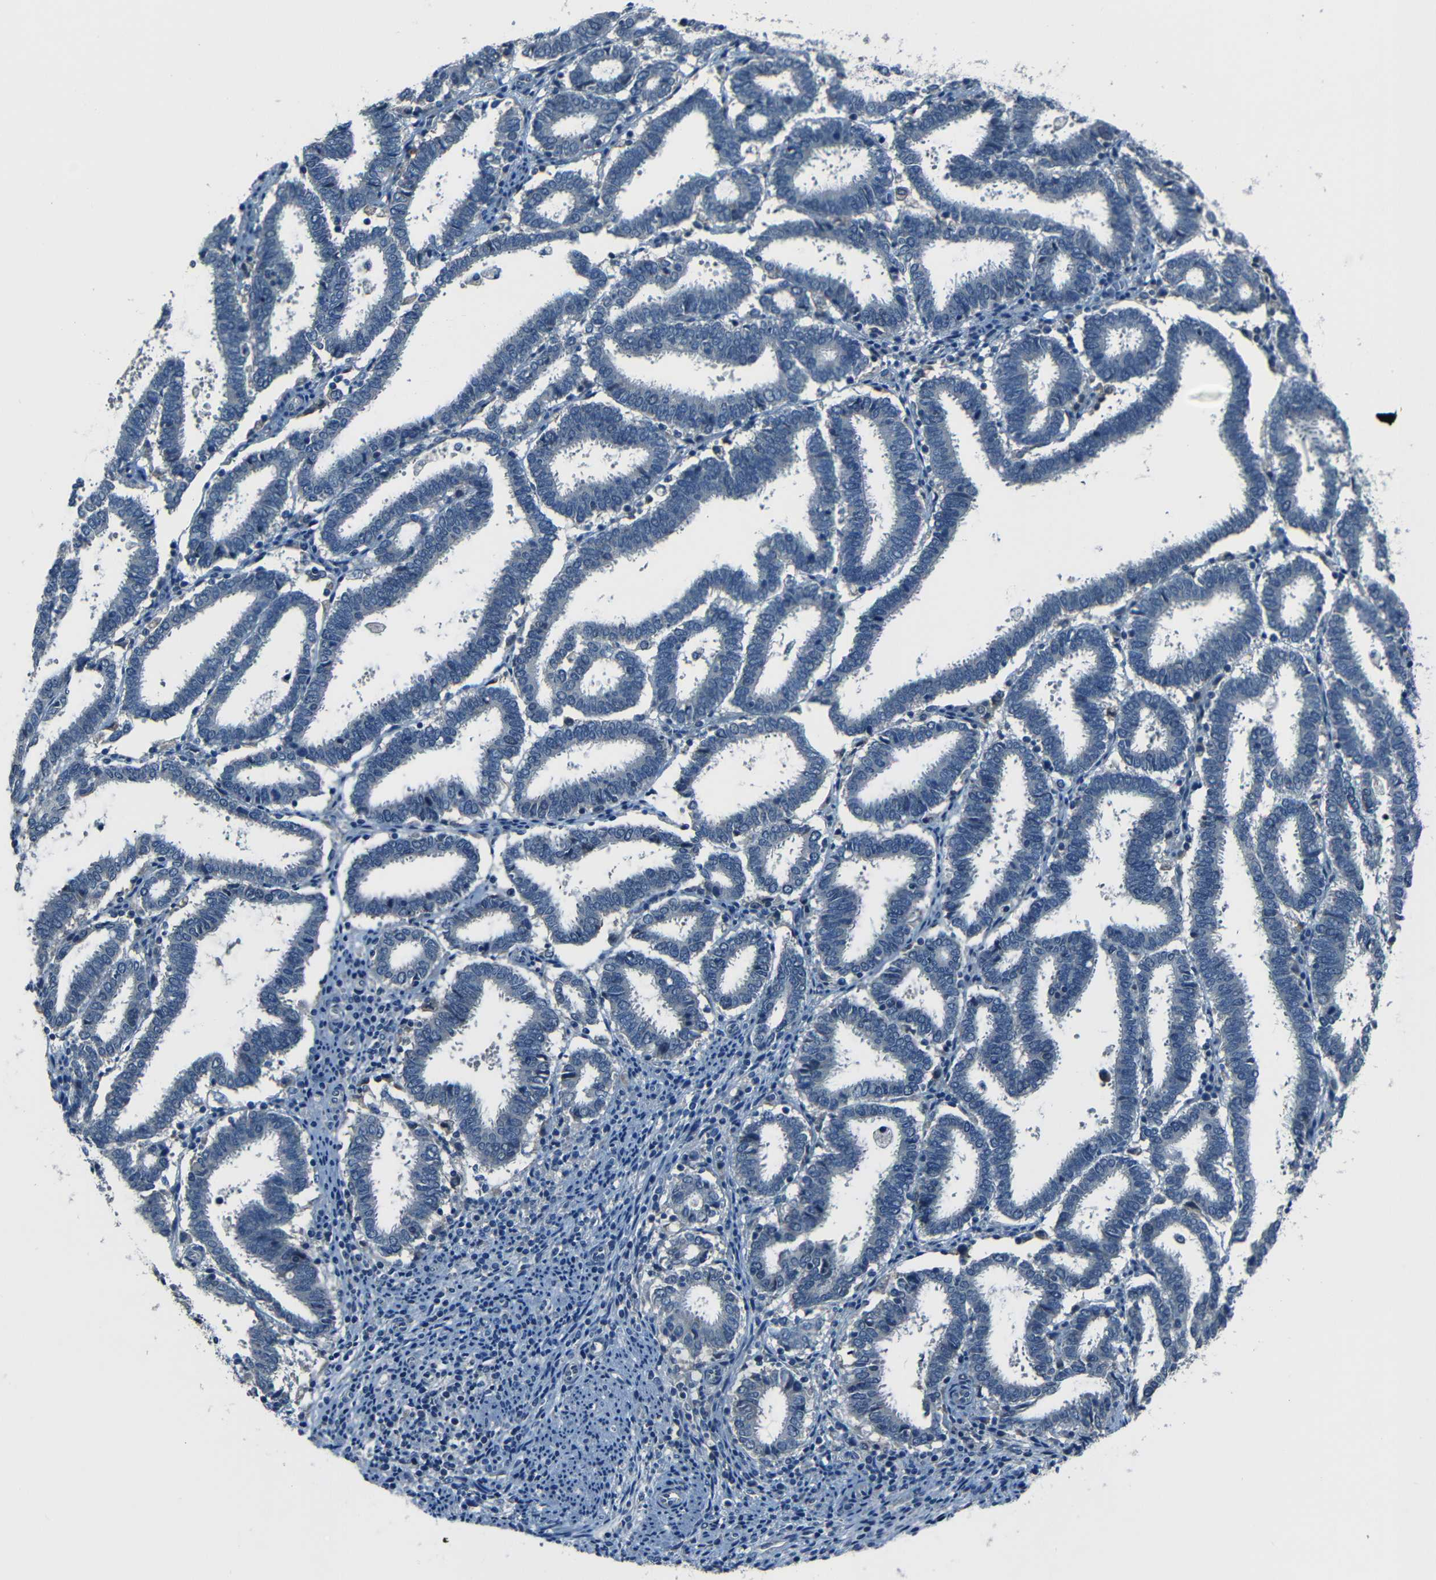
{"staining": {"intensity": "negative", "quantity": "none", "location": "none"}, "tissue": "endometrial cancer", "cell_type": "Tumor cells", "image_type": "cancer", "snomed": [{"axis": "morphology", "description": "Adenocarcinoma, NOS"}, {"axis": "topography", "description": "Uterus"}], "caption": "An immunohistochemistry histopathology image of endometrial adenocarcinoma is shown. There is no staining in tumor cells of endometrial adenocarcinoma.", "gene": "SLA", "patient": {"sex": "female", "age": 83}}